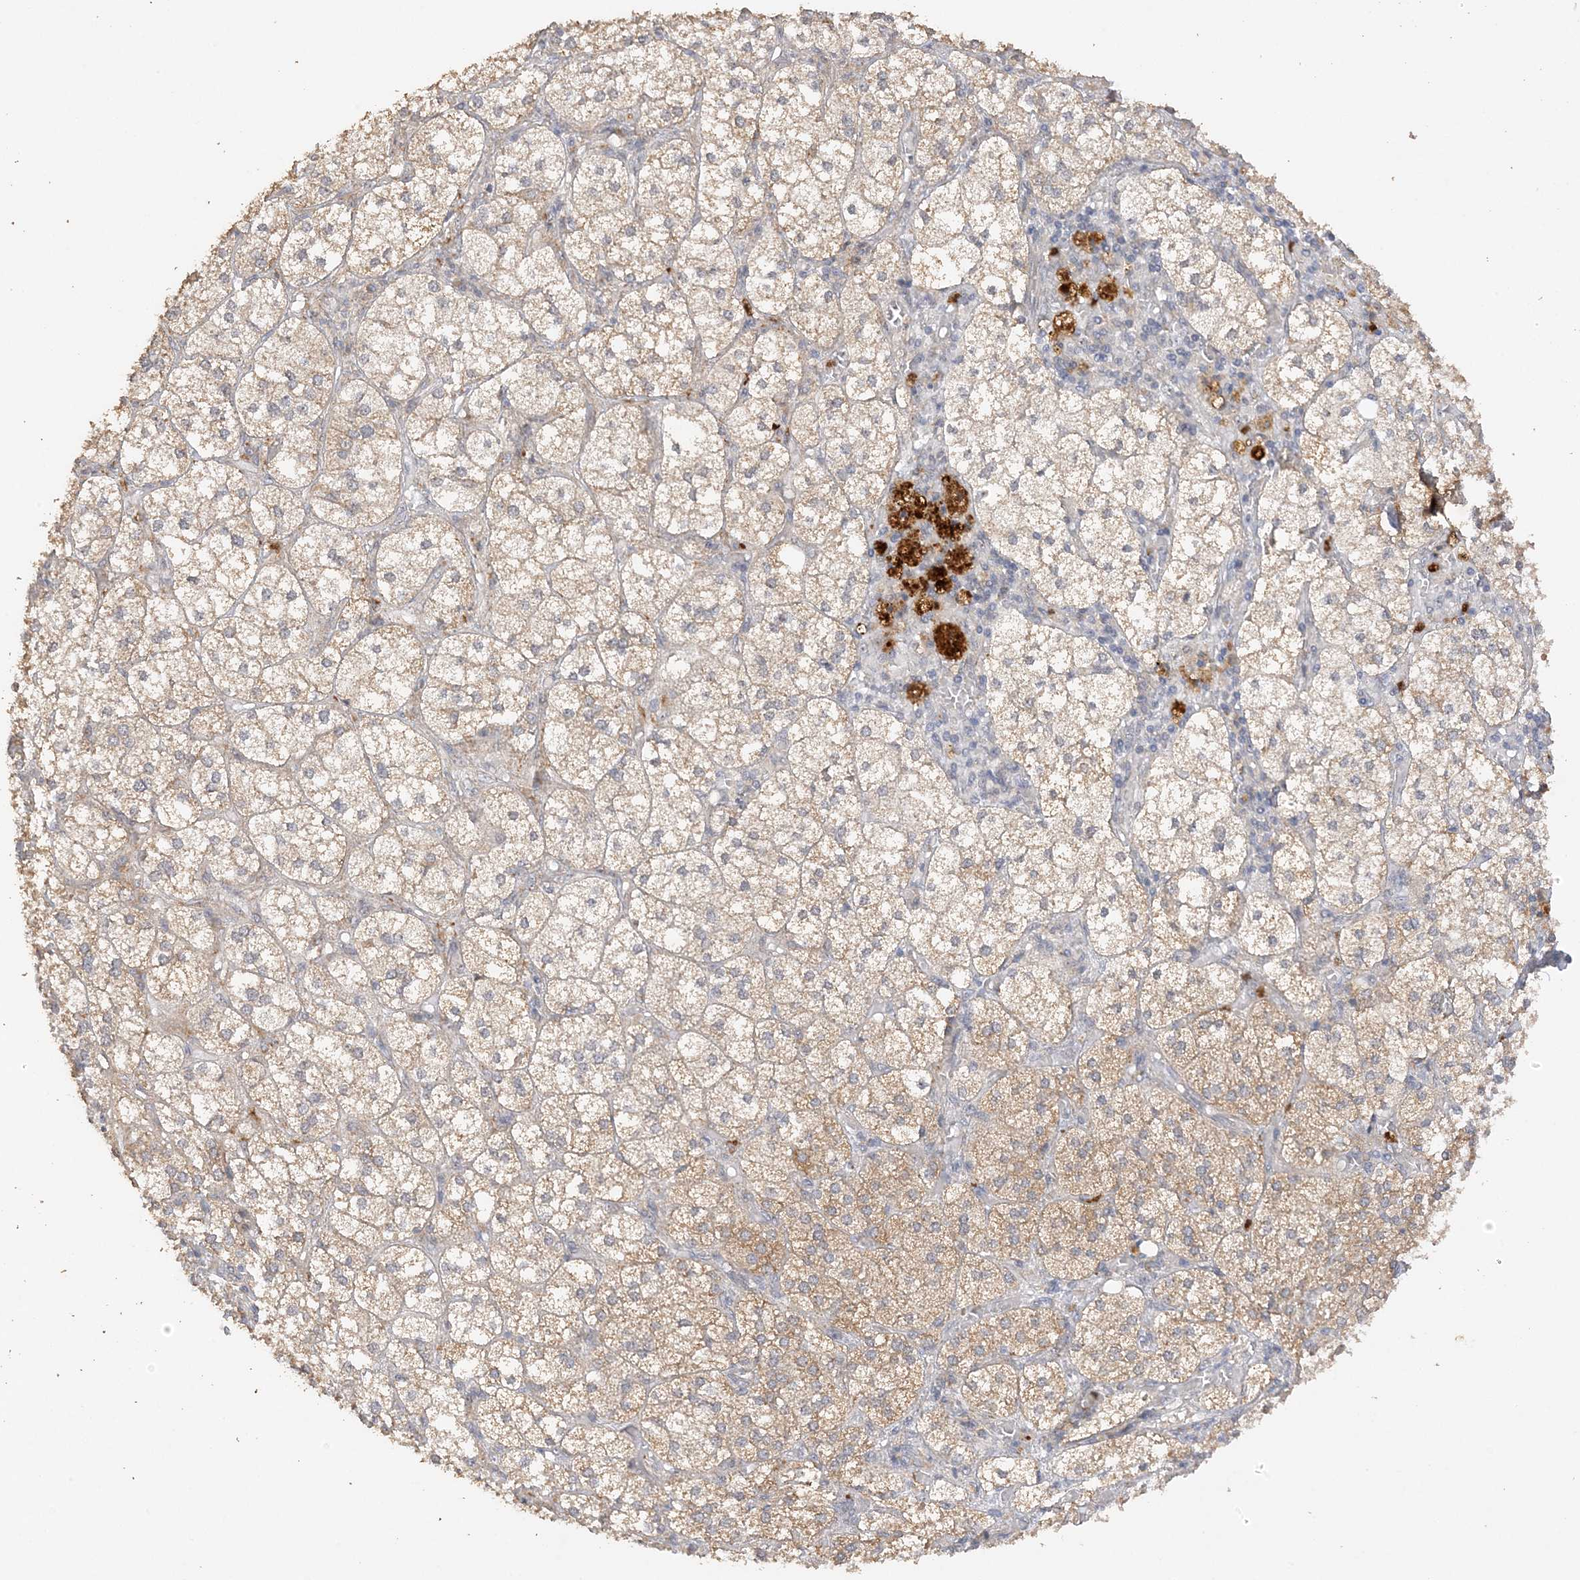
{"staining": {"intensity": "moderate", "quantity": "25%-75%", "location": "cytoplasmic/membranous"}, "tissue": "adrenal gland", "cell_type": "Glandular cells", "image_type": "normal", "snomed": [{"axis": "morphology", "description": "Normal tissue, NOS"}, {"axis": "topography", "description": "Adrenal gland"}], "caption": "The image demonstrates immunohistochemical staining of benign adrenal gland. There is moderate cytoplasmic/membranous staining is identified in about 25%-75% of glandular cells.", "gene": "DDX18", "patient": {"sex": "female", "age": 61}}